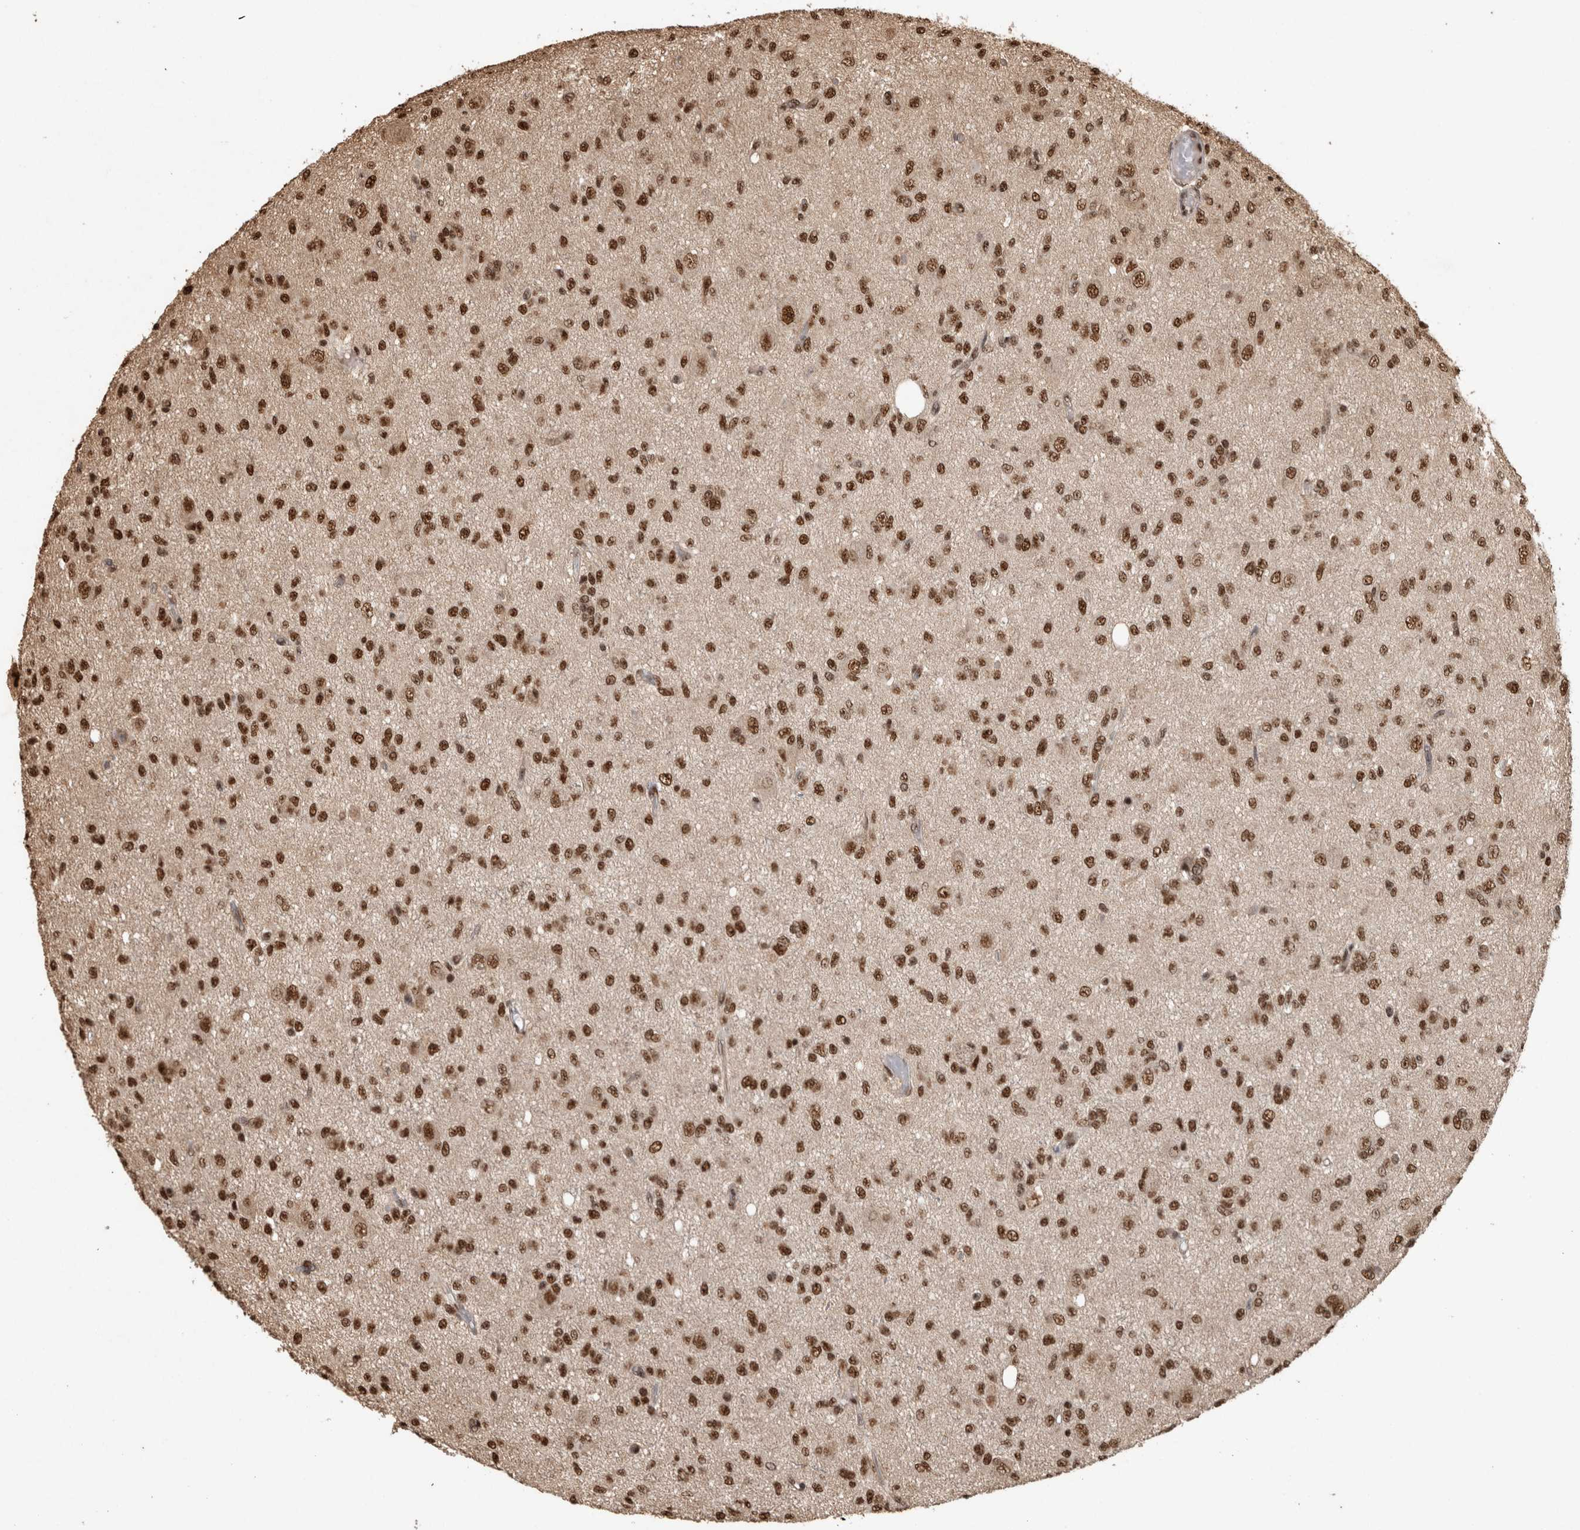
{"staining": {"intensity": "moderate", "quantity": ">75%", "location": "nuclear"}, "tissue": "glioma", "cell_type": "Tumor cells", "image_type": "cancer", "snomed": [{"axis": "morphology", "description": "Glioma, malignant, High grade"}, {"axis": "topography", "description": "Brain"}], "caption": "Malignant high-grade glioma stained for a protein exhibits moderate nuclear positivity in tumor cells. (IHC, brightfield microscopy, high magnification).", "gene": "RAD50", "patient": {"sex": "female", "age": 59}}